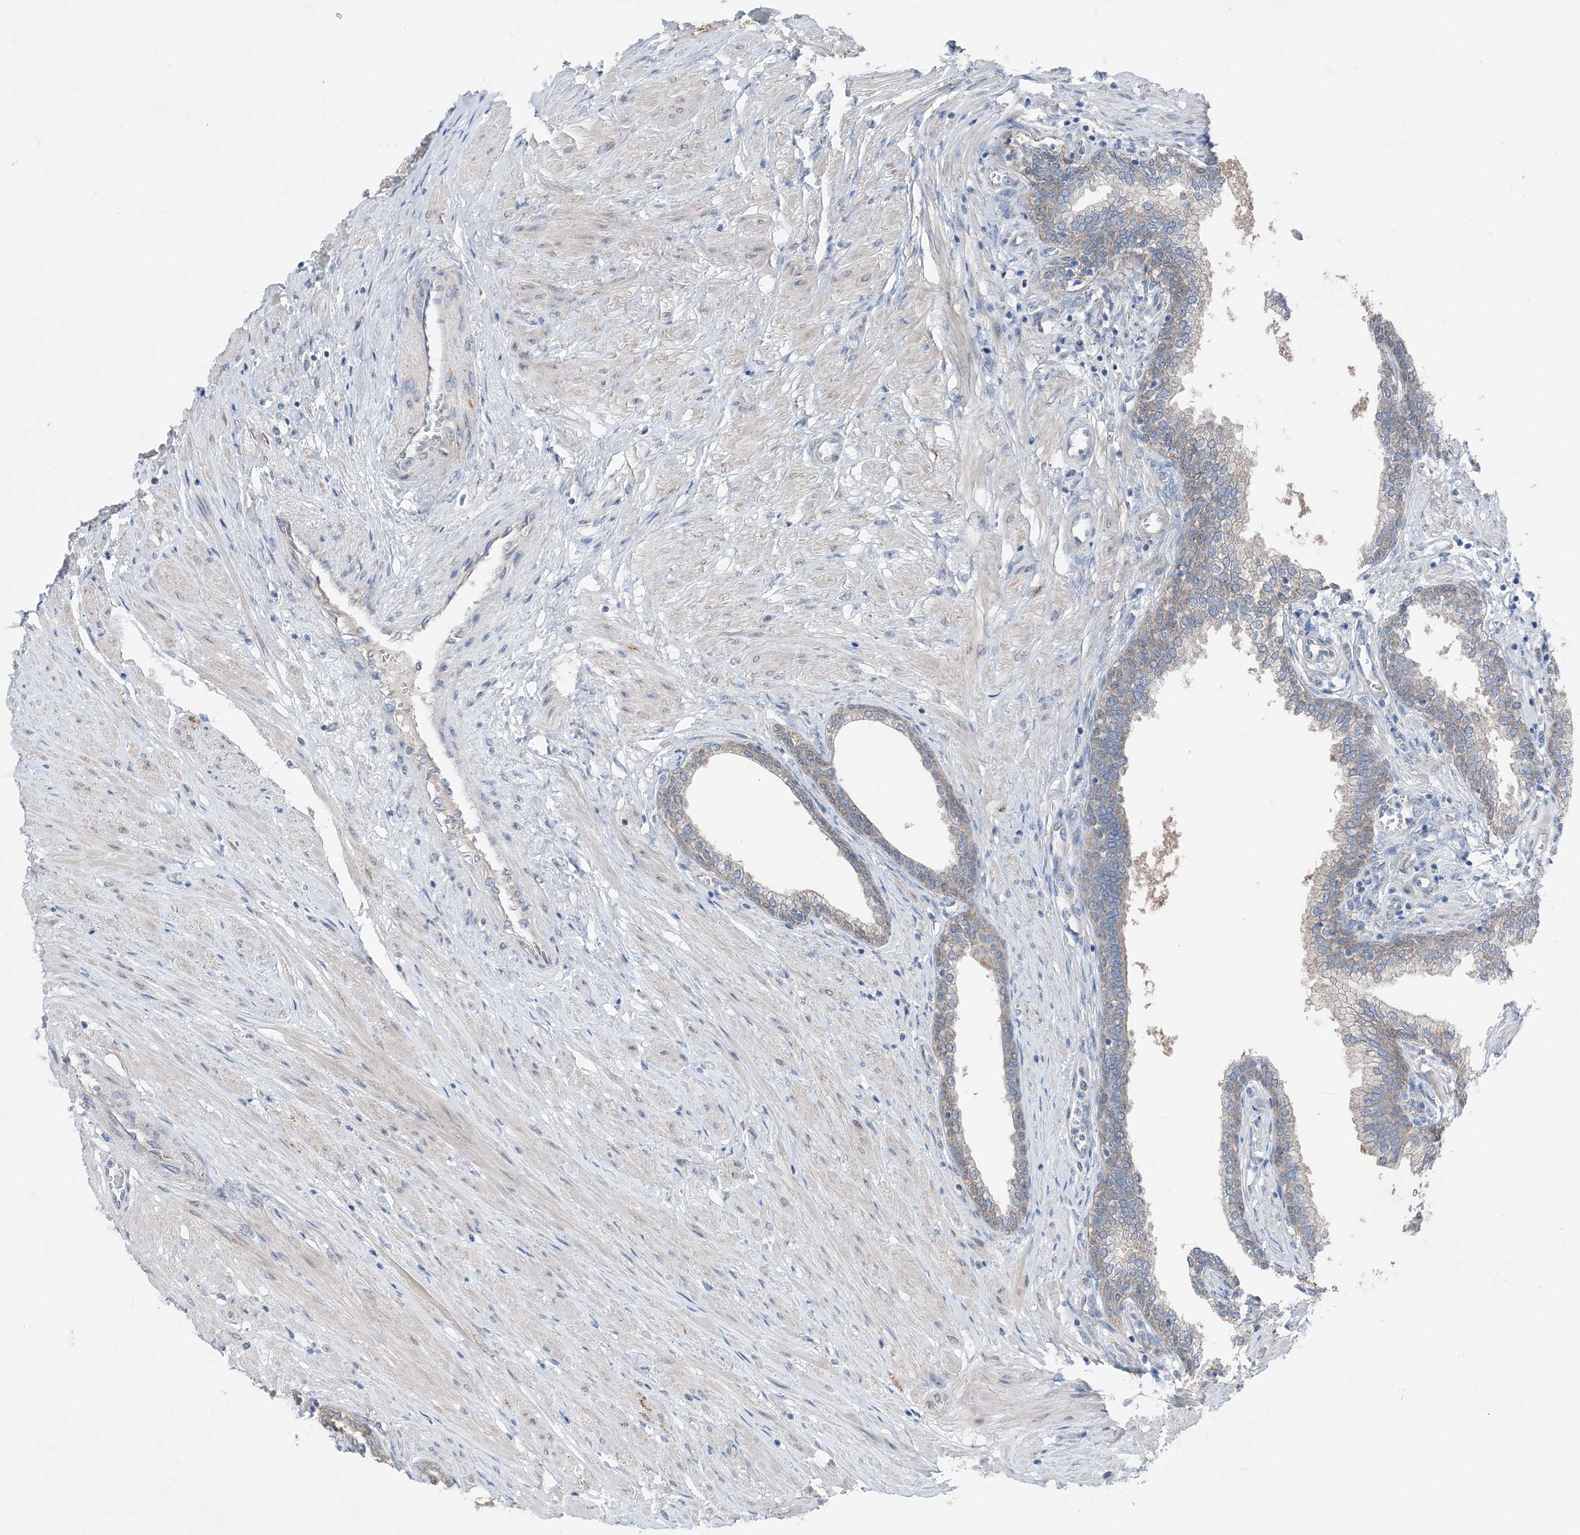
{"staining": {"intensity": "weak", "quantity": "<25%", "location": "cytoplasmic/membranous"}, "tissue": "prostate", "cell_type": "Glandular cells", "image_type": "normal", "snomed": [{"axis": "morphology", "description": "Normal tissue, NOS"}, {"axis": "morphology", "description": "Urothelial carcinoma, Low grade"}, {"axis": "topography", "description": "Urinary bladder"}, {"axis": "topography", "description": "Prostate"}], "caption": "The histopathology image reveals no significant positivity in glandular cells of prostate. The staining was performed using DAB to visualize the protein expression in brown, while the nuclei were stained in blue with hematoxylin (Magnification: 20x).", "gene": "DHX30", "patient": {"sex": "male", "age": 60}}